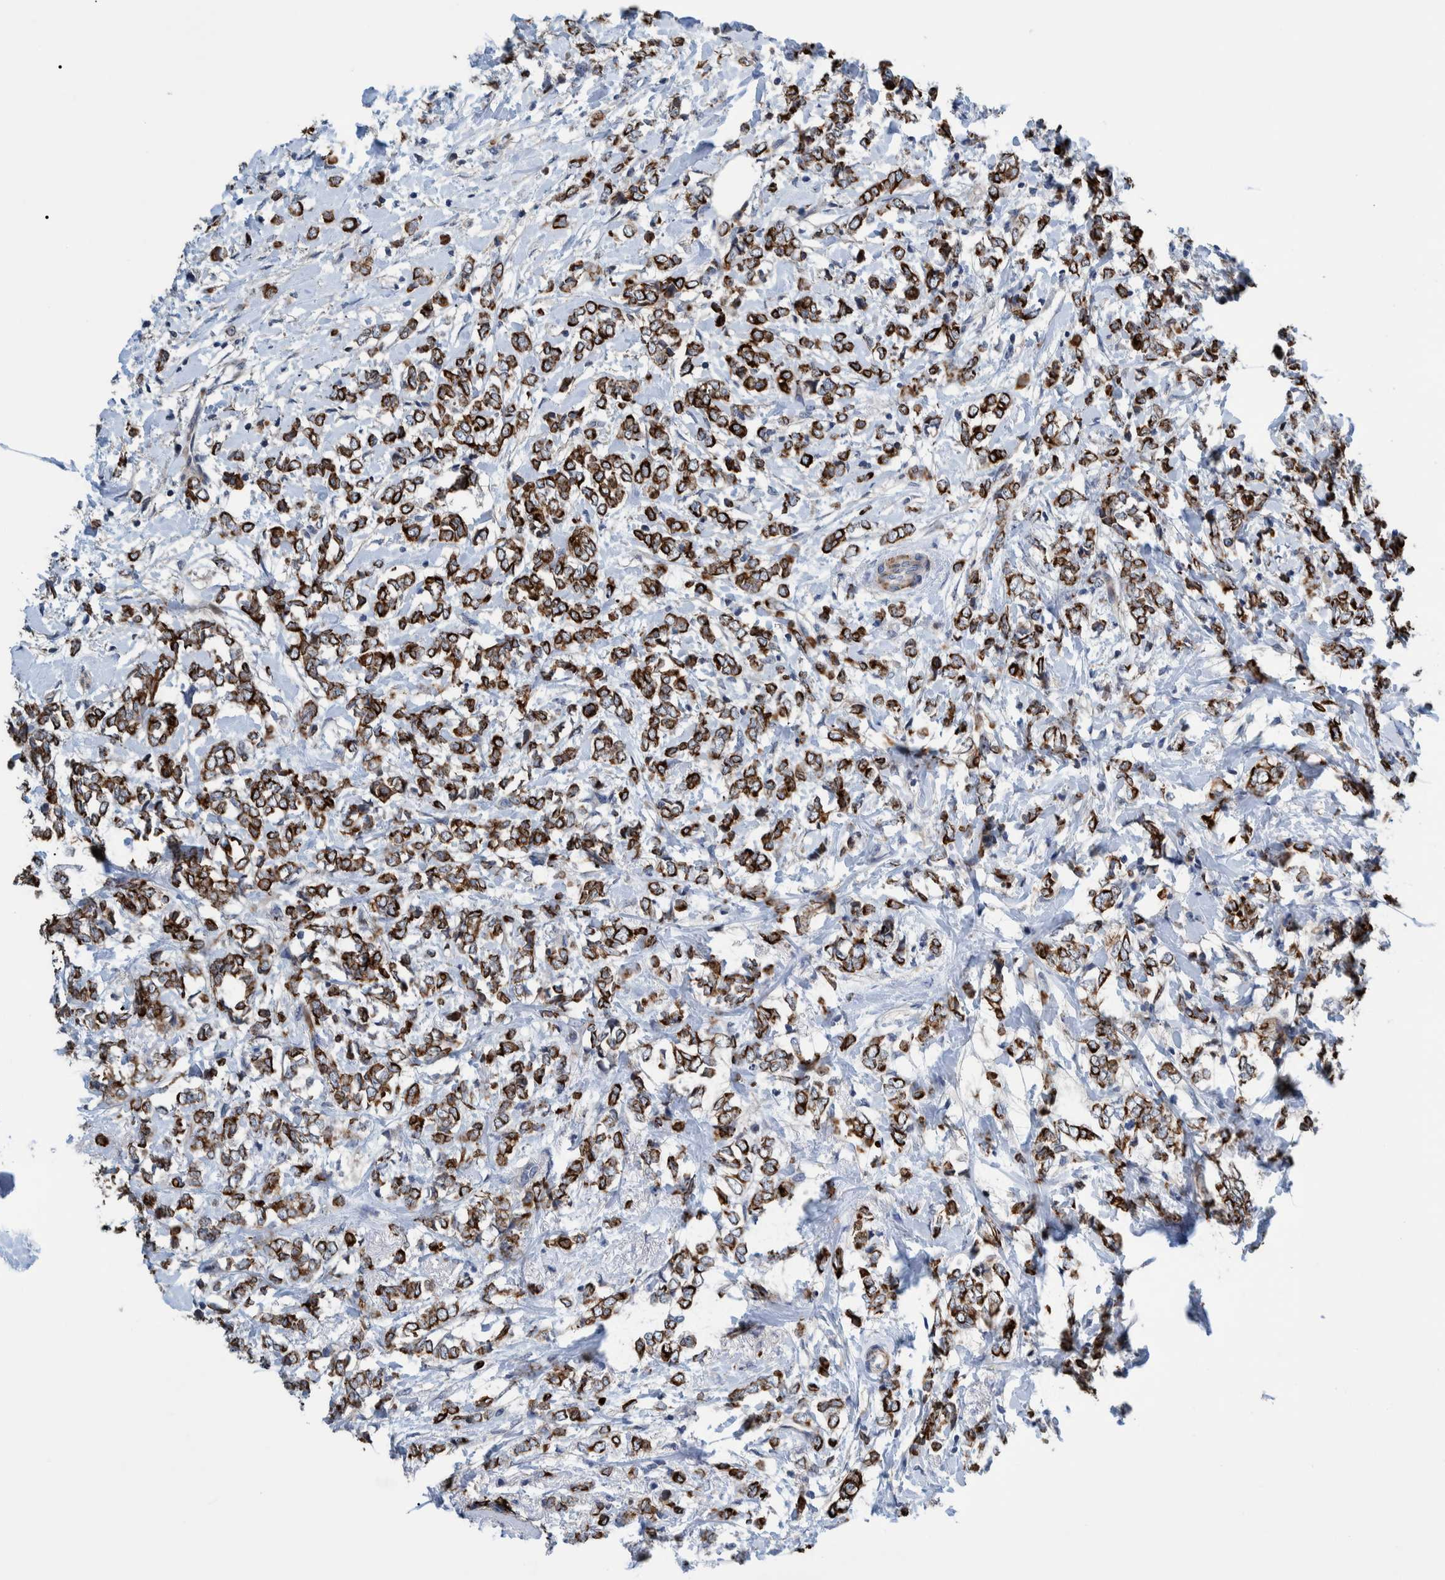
{"staining": {"intensity": "strong", "quantity": ">75%", "location": "cytoplasmic/membranous"}, "tissue": "breast cancer", "cell_type": "Tumor cells", "image_type": "cancer", "snomed": [{"axis": "morphology", "description": "Normal tissue, NOS"}, {"axis": "morphology", "description": "Lobular carcinoma"}, {"axis": "topography", "description": "Breast"}], "caption": "Approximately >75% of tumor cells in human lobular carcinoma (breast) exhibit strong cytoplasmic/membranous protein expression as visualized by brown immunohistochemical staining.", "gene": "MKS1", "patient": {"sex": "female", "age": 47}}